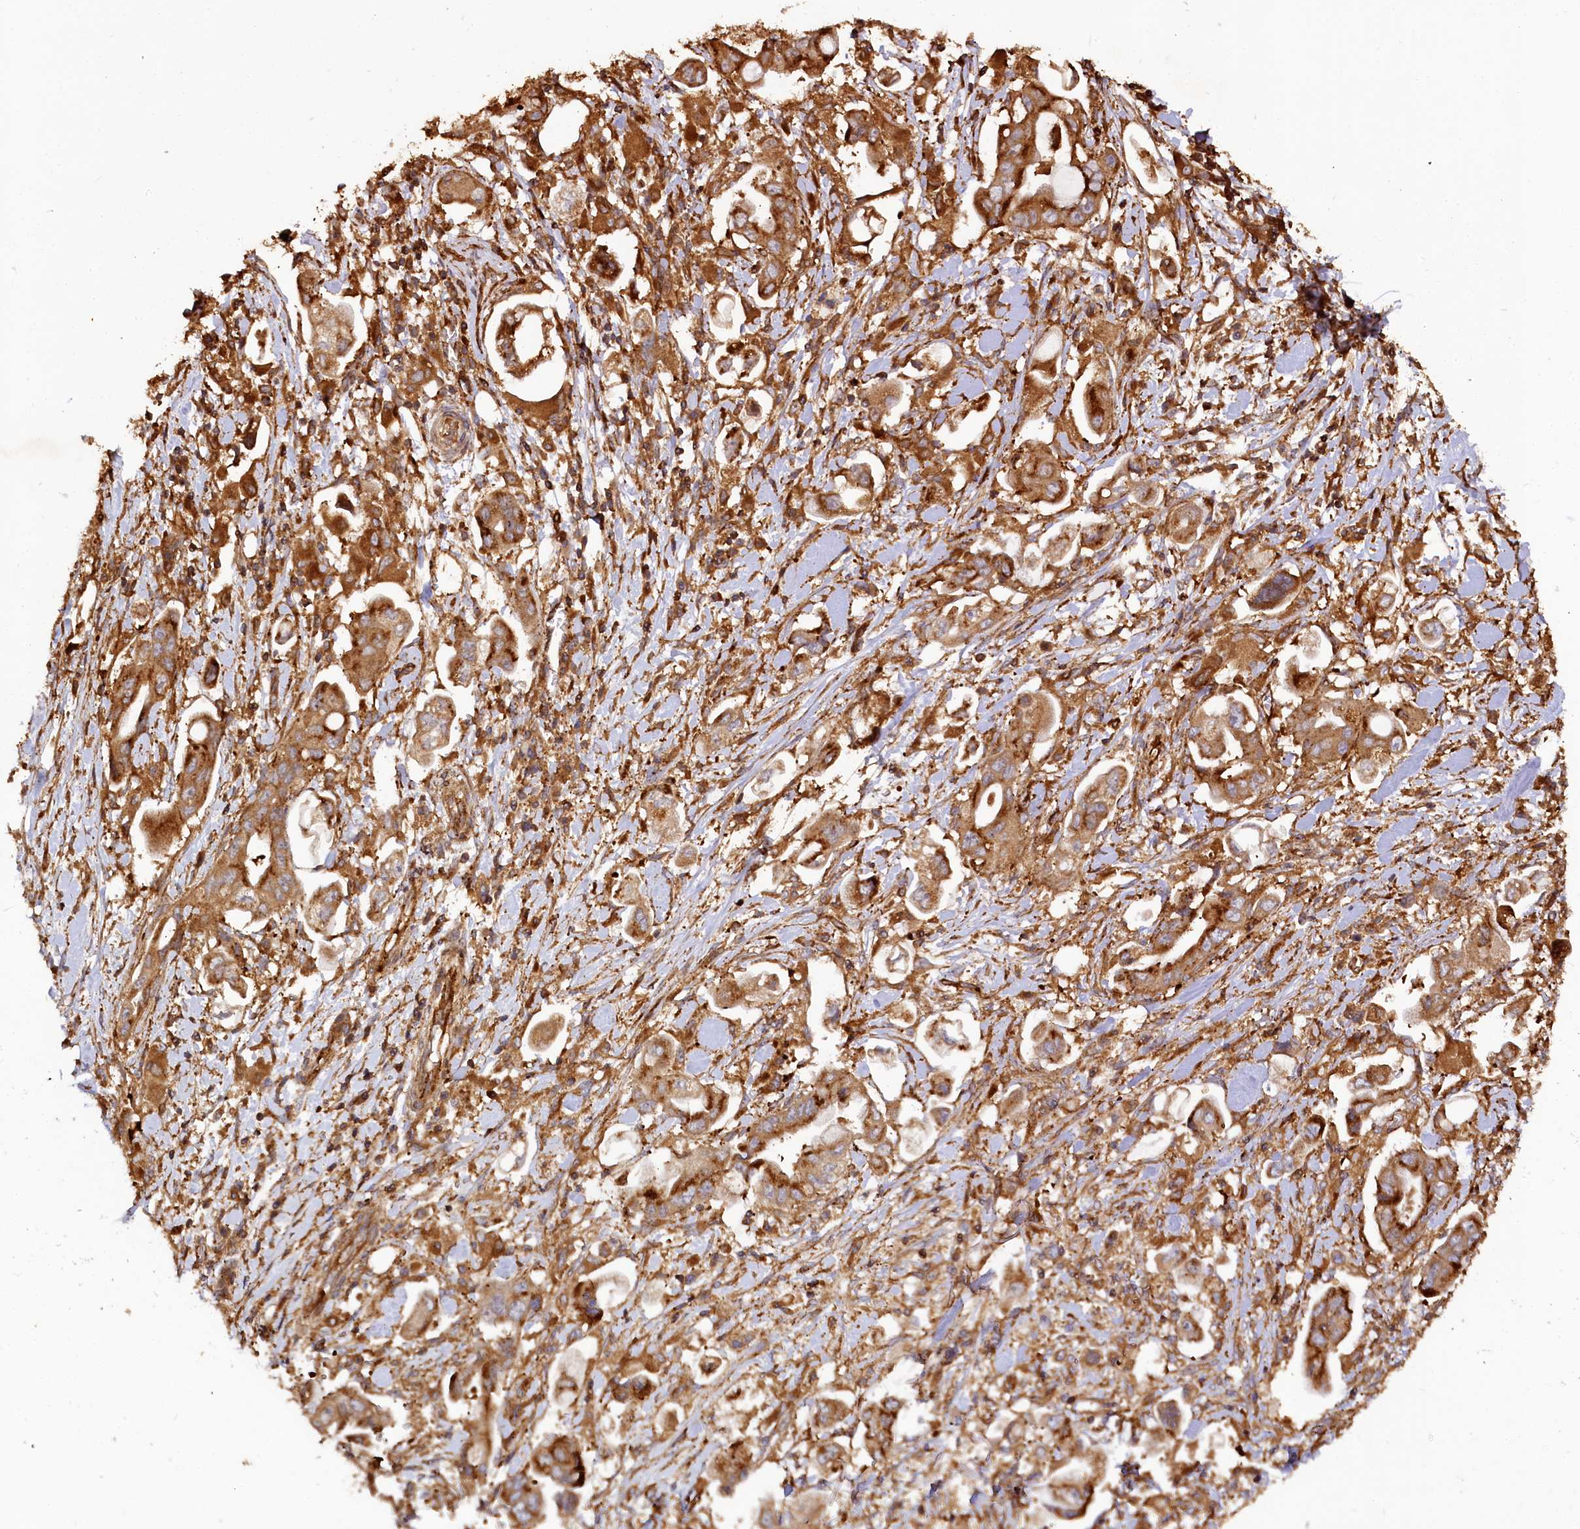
{"staining": {"intensity": "moderate", "quantity": ">75%", "location": "cytoplasmic/membranous"}, "tissue": "stomach cancer", "cell_type": "Tumor cells", "image_type": "cancer", "snomed": [{"axis": "morphology", "description": "Adenocarcinoma, NOS"}, {"axis": "topography", "description": "Stomach"}], "caption": "There is medium levels of moderate cytoplasmic/membranous staining in tumor cells of stomach cancer, as demonstrated by immunohistochemical staining (brown color).", "gene": "WDR73", "patient": {"sex": "male", "age": 62}}